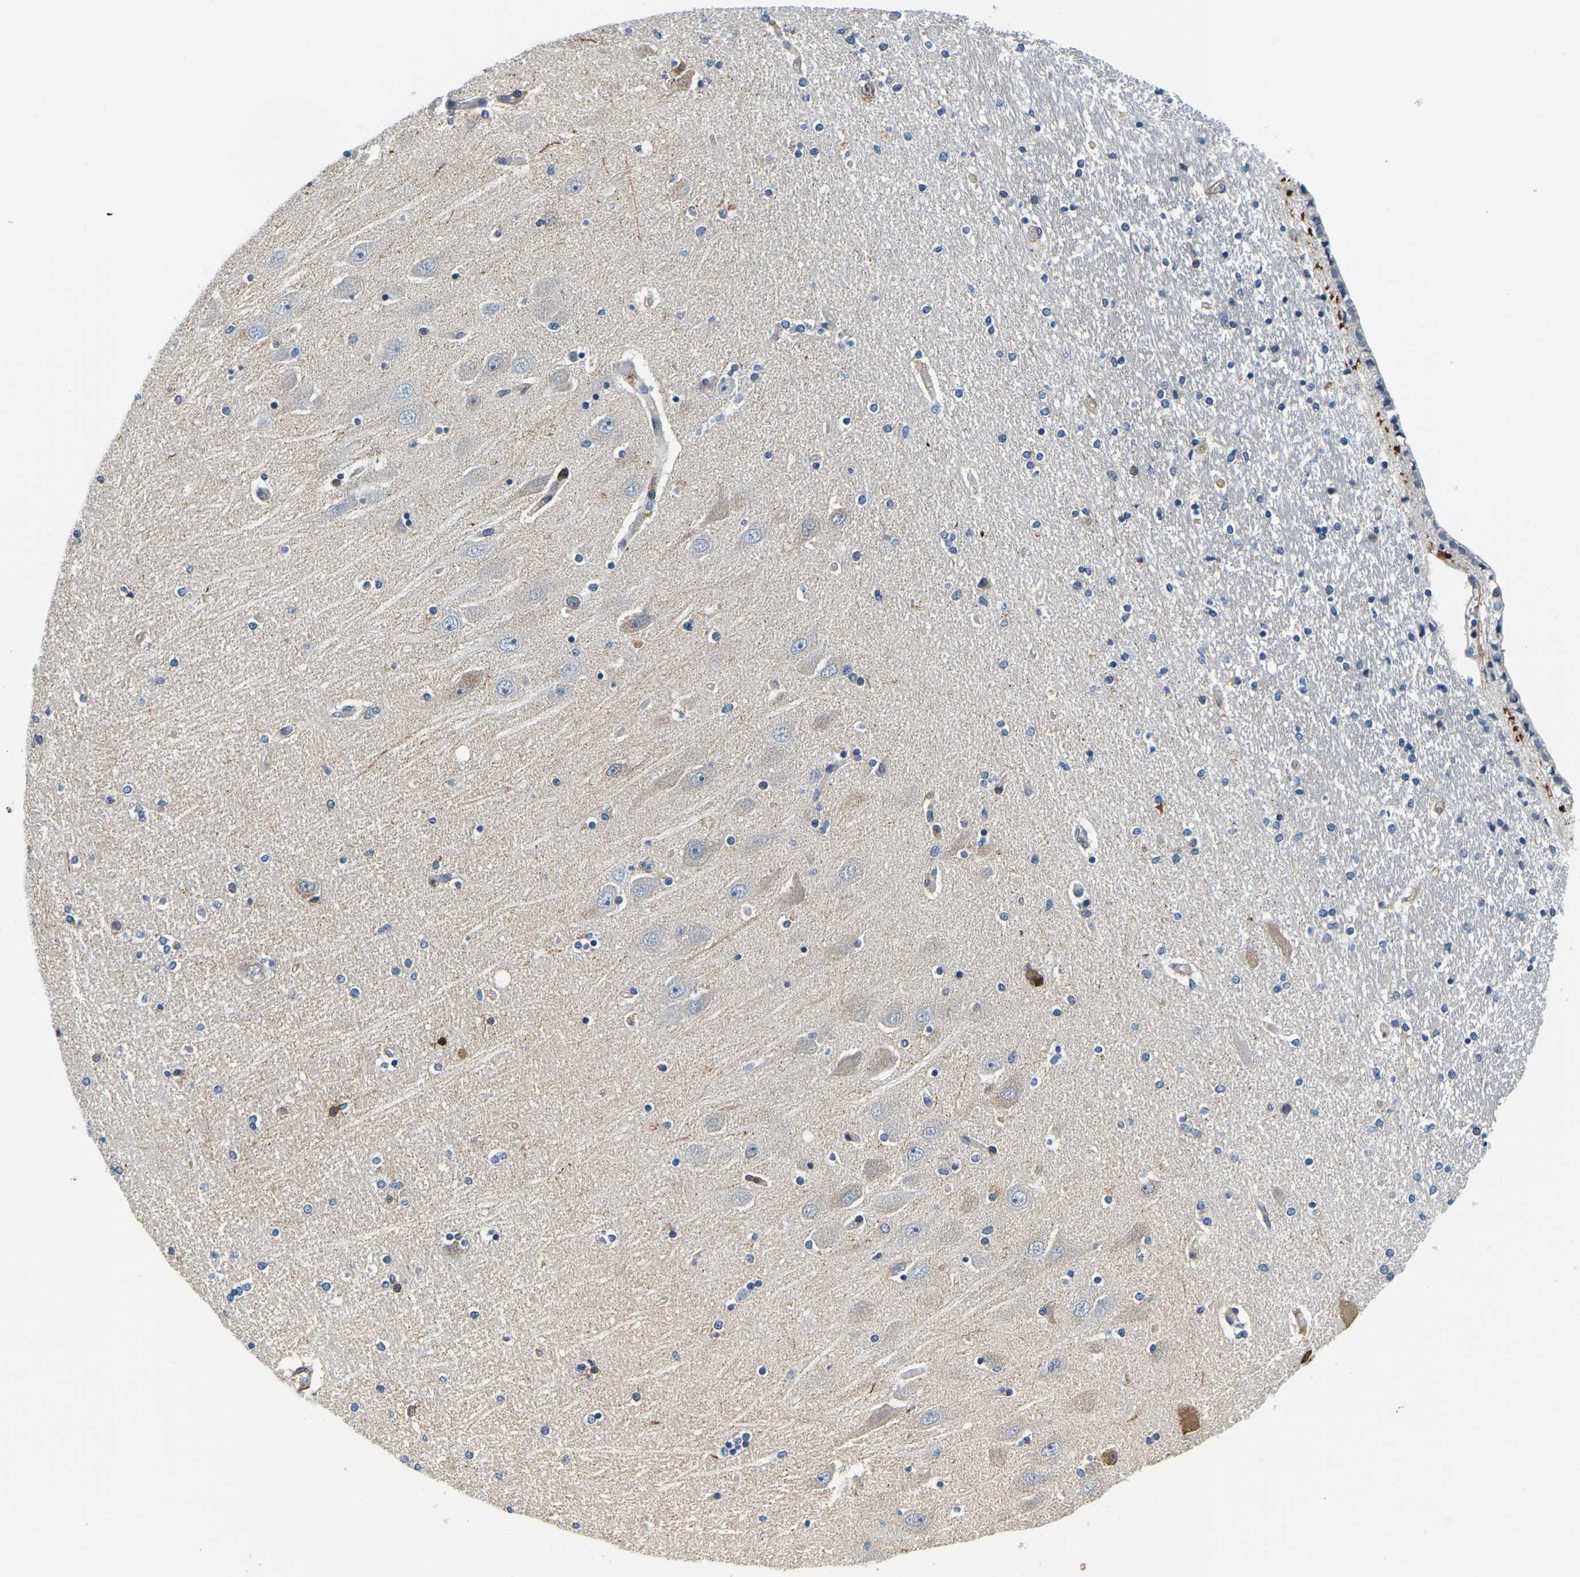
{"staining": {"intensity": "negative", "quantity": "none", "location": "none"}, "tissue": "hippocampus", "cell_type": "Glial cells", "image_type": "normal", "snomed": [{"axis": "morphology", "description": "Normal tissue, NOS"}, {"axis": "topography", "description": "Hippocampus"}], "caption": "IHC micrograph of unremarkable human hippocampus stained for a protein (brown), which shows no staining in glial cells. The staining was performed using DAB (3,3'-diaminobenzidine) to visualize the protein expression in brown, while the nuclei were stained in blue with hematoxylin (Magnification: 20x).", "gene": "LIAS", "patient": {"sex": "female", "age": 54}}